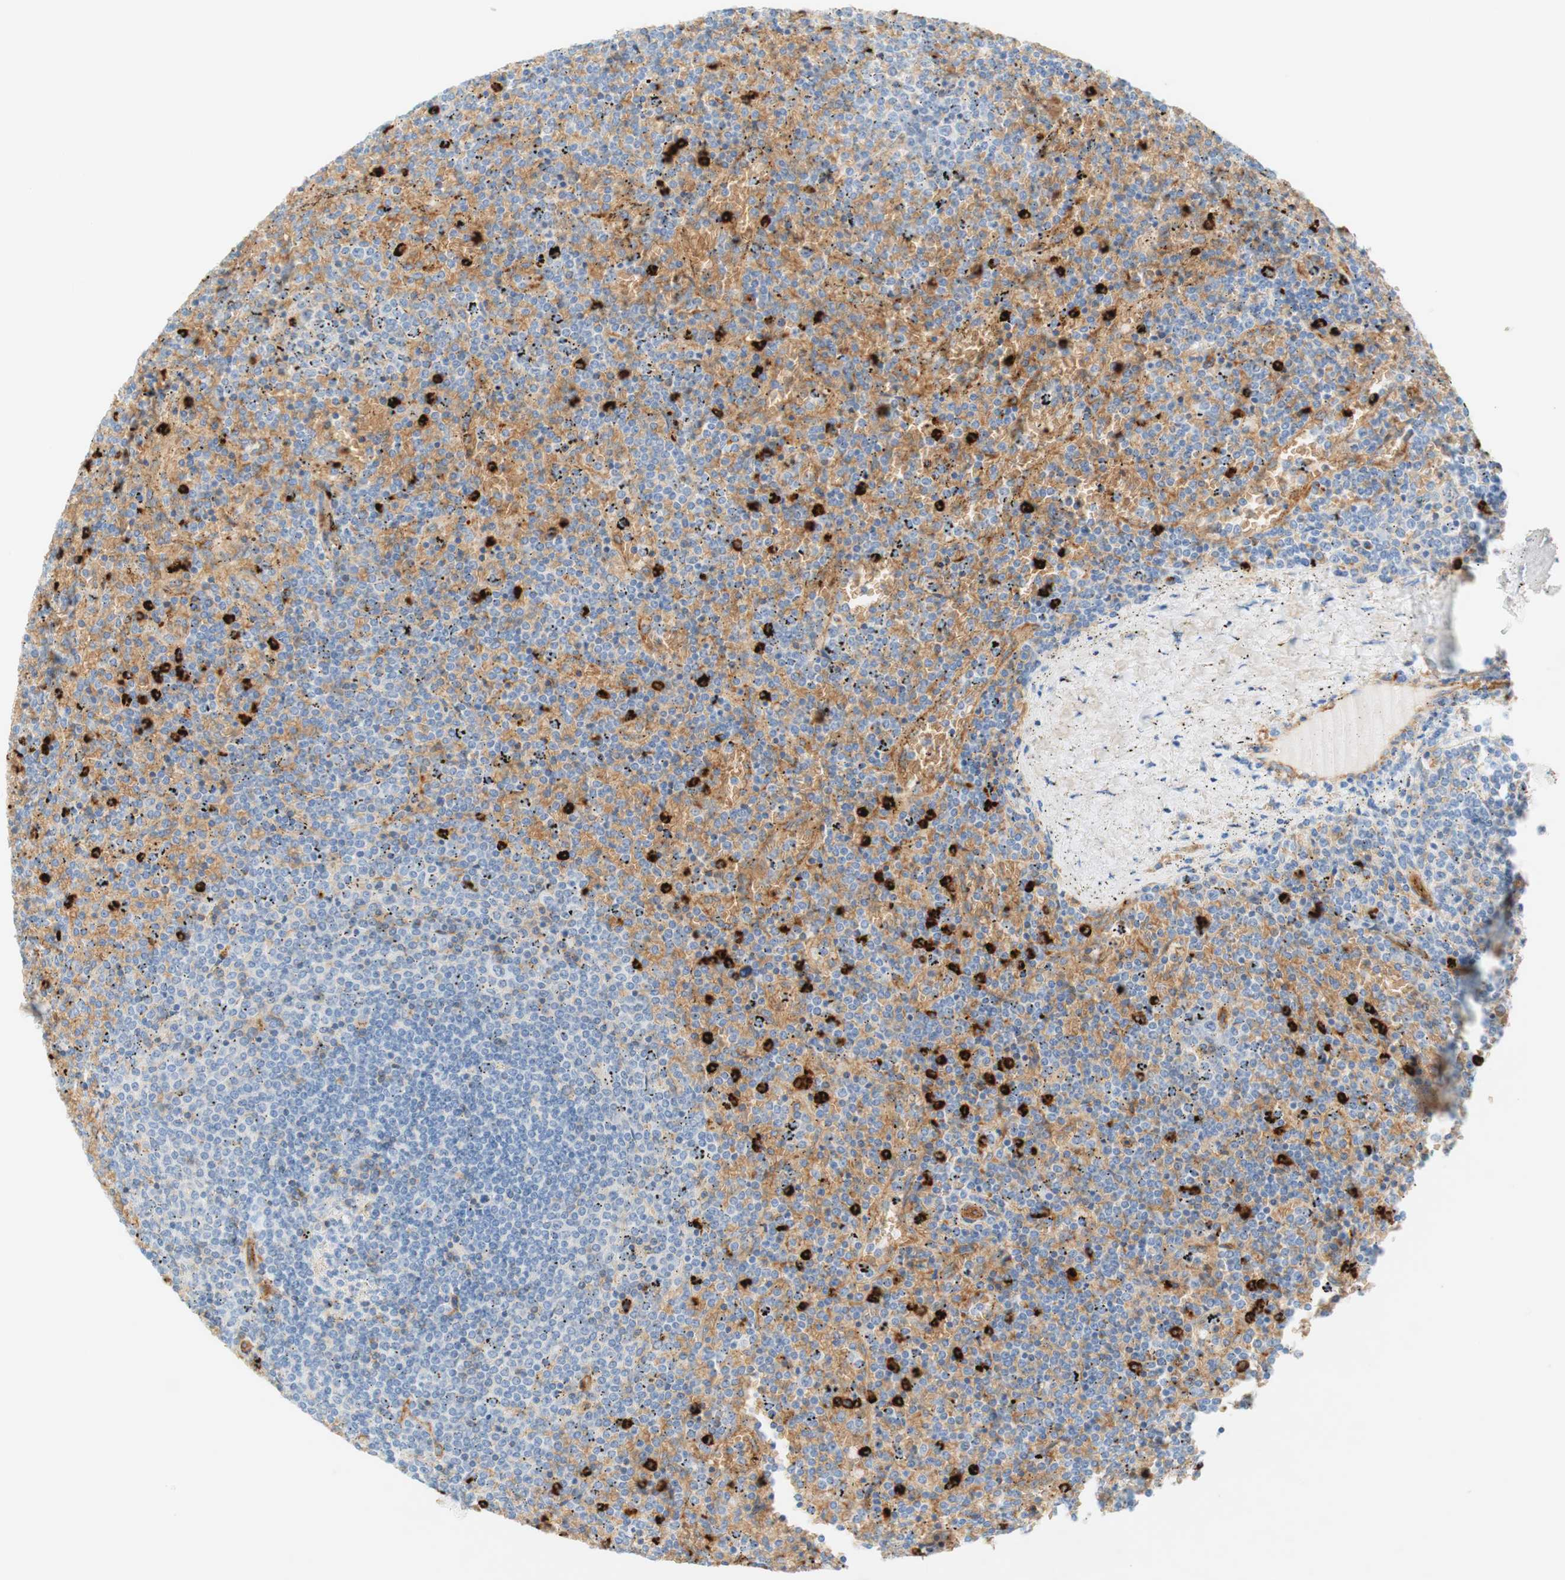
{"staining": {"intensity": "strong", "quantity": "<25%", "location": "cytoplasmic/membranous,nuclear"}, "tissue": "lymphoma", "cell_type": "Tumor cells", "image_type": "cancer", "snomed": [{"axis": "morphology", "description": "Malignant lymphoma, non-Hodgkin's type, Low grade"}, {"axis": "topography", "description": "Spleen"}], "caption": "Tumor cells reveal medium levels of strong cytoplasmic/membranous and nuclear staining in approximately <25% of cells in human lymphoma.", "gene": "STOM", "patient": {"sex": "female", "age": 77}}